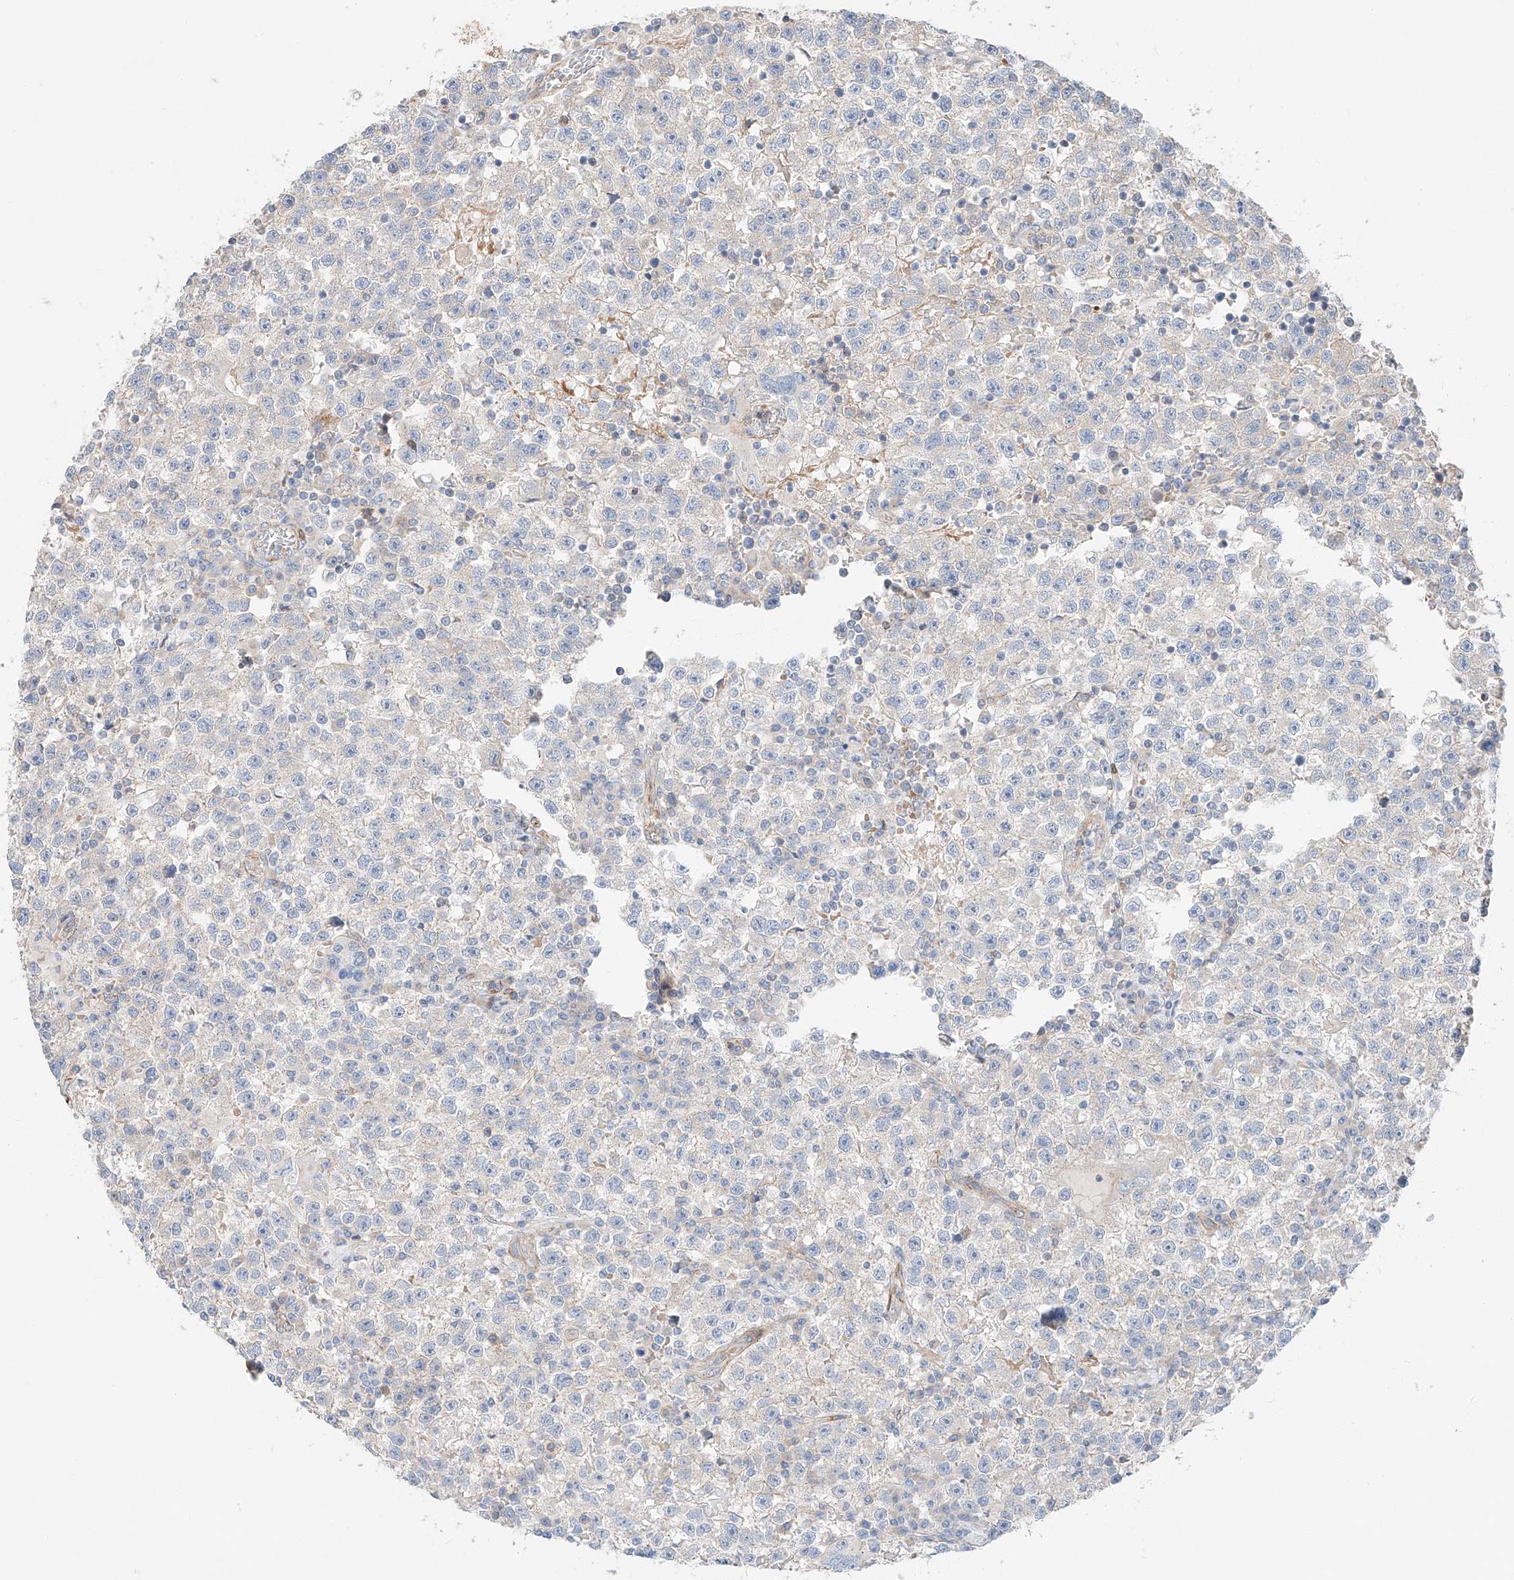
{"staining": {"intensity": "negative", "quantity": "none", "location": "none"}, "tissue": "testis cancer", "cell_type": "Tumor cells", "image_type": "cancer", "snomed": [{"axis": "morphology", "description": "Seminoma, NOS"}, {"axis": "topography", "description": "Testis"}], "caption": "Tumor cells are negative for brown protein staining in testis seminoma.", "gene": "MINDY4", "patient": {"sex": "male", "age": 22}}